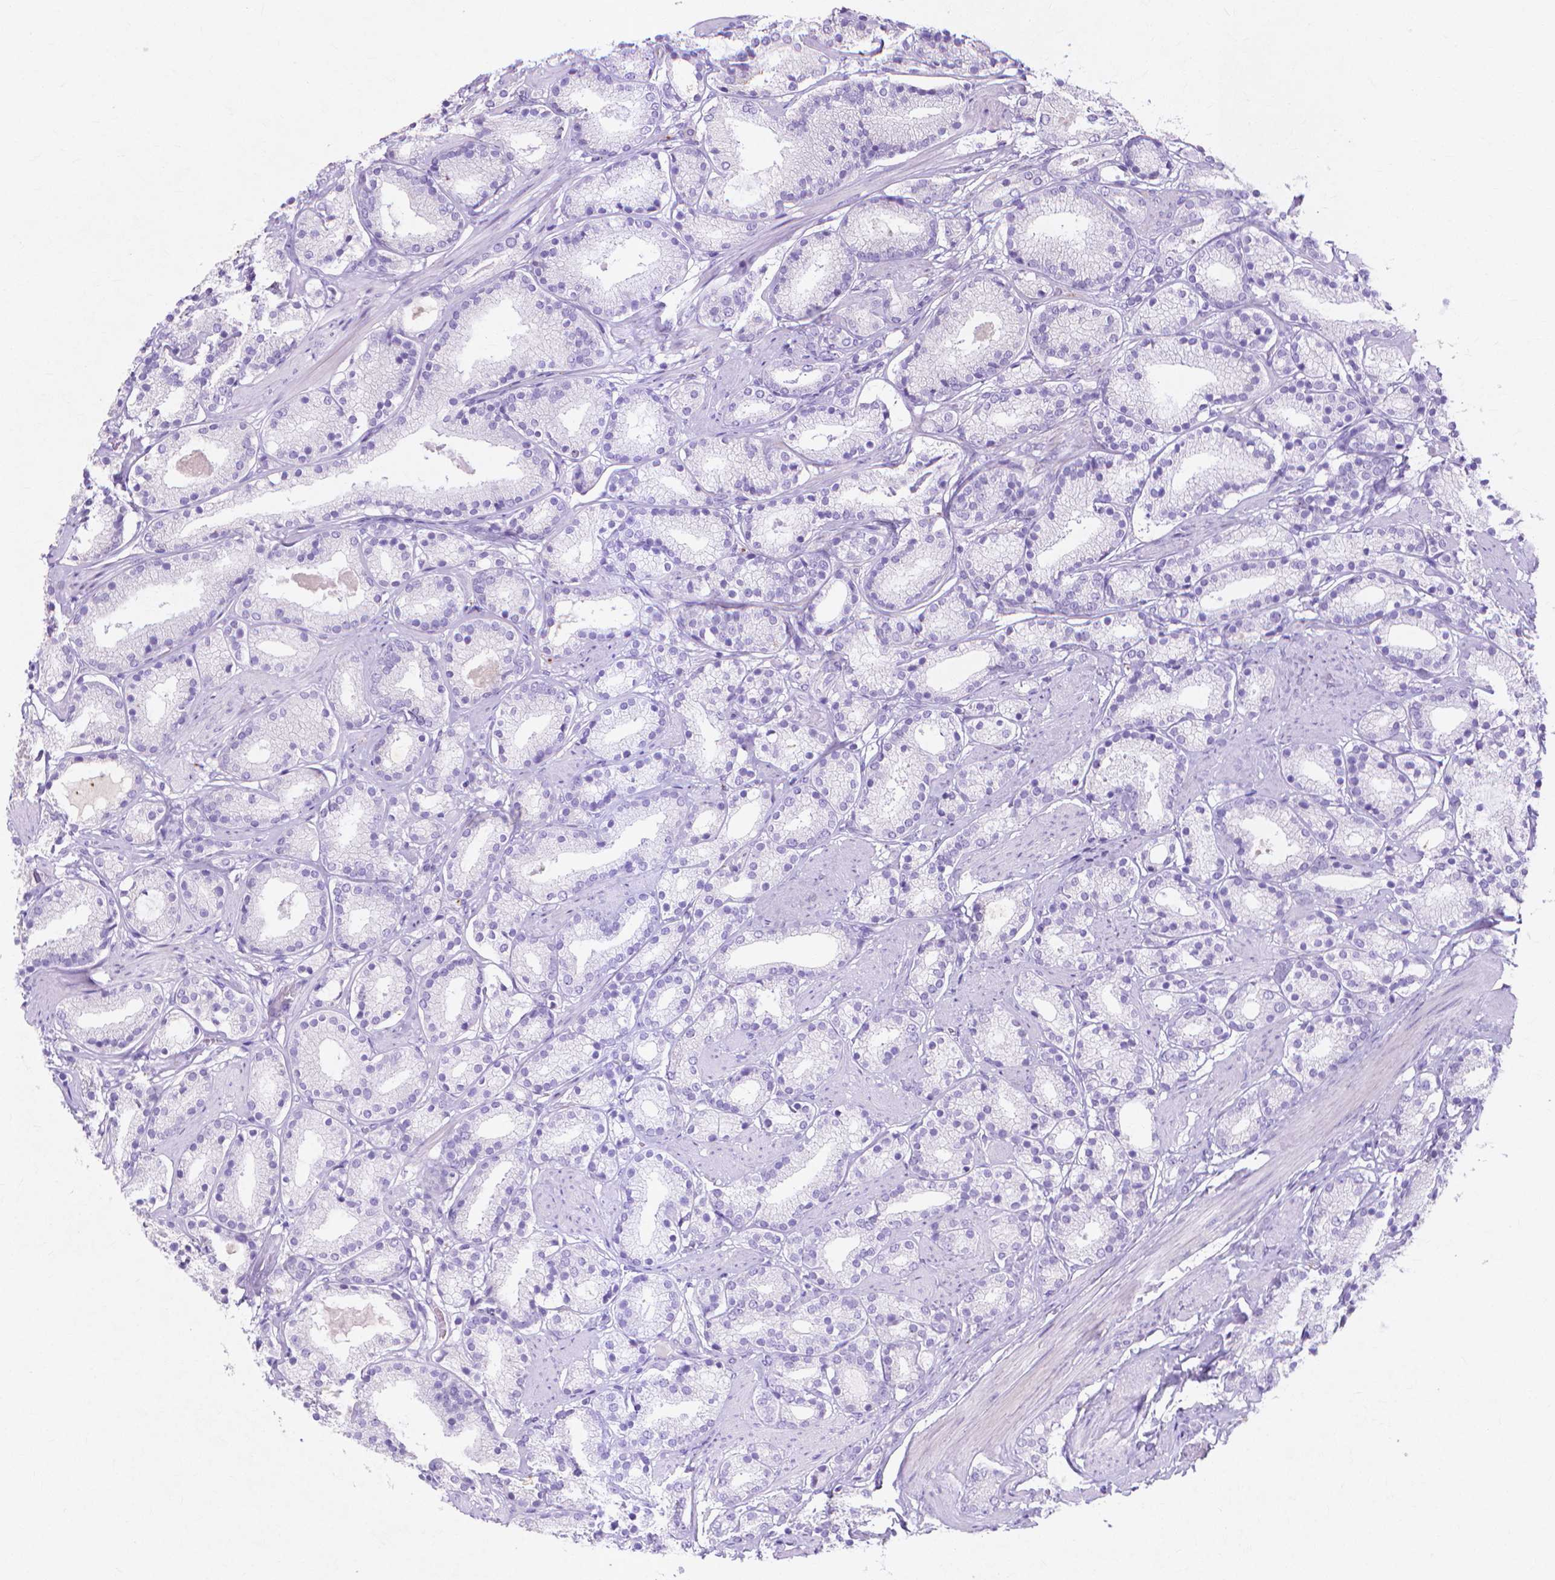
{"staining": {"intensity": "negative", "quantity": "none", "location": "none"}, "tissue": "prostate cancer", "cell_type": "Tumor cells", "image_type": "cancer", "snomed": [{"axis": "morphology", "description": "Adenocarcinoma, High grade"}, {"axis": "topography", "description": "Prostate"}], "caption": "Protein analysis of prostate cancer shows no significant staining in tumor cells. The staining is performed using DAB brown chromogen with nuclei counter-stained in using hematoxylin.", "gene": "MMP11", "patient": {"sex": "male", "age": 63}}